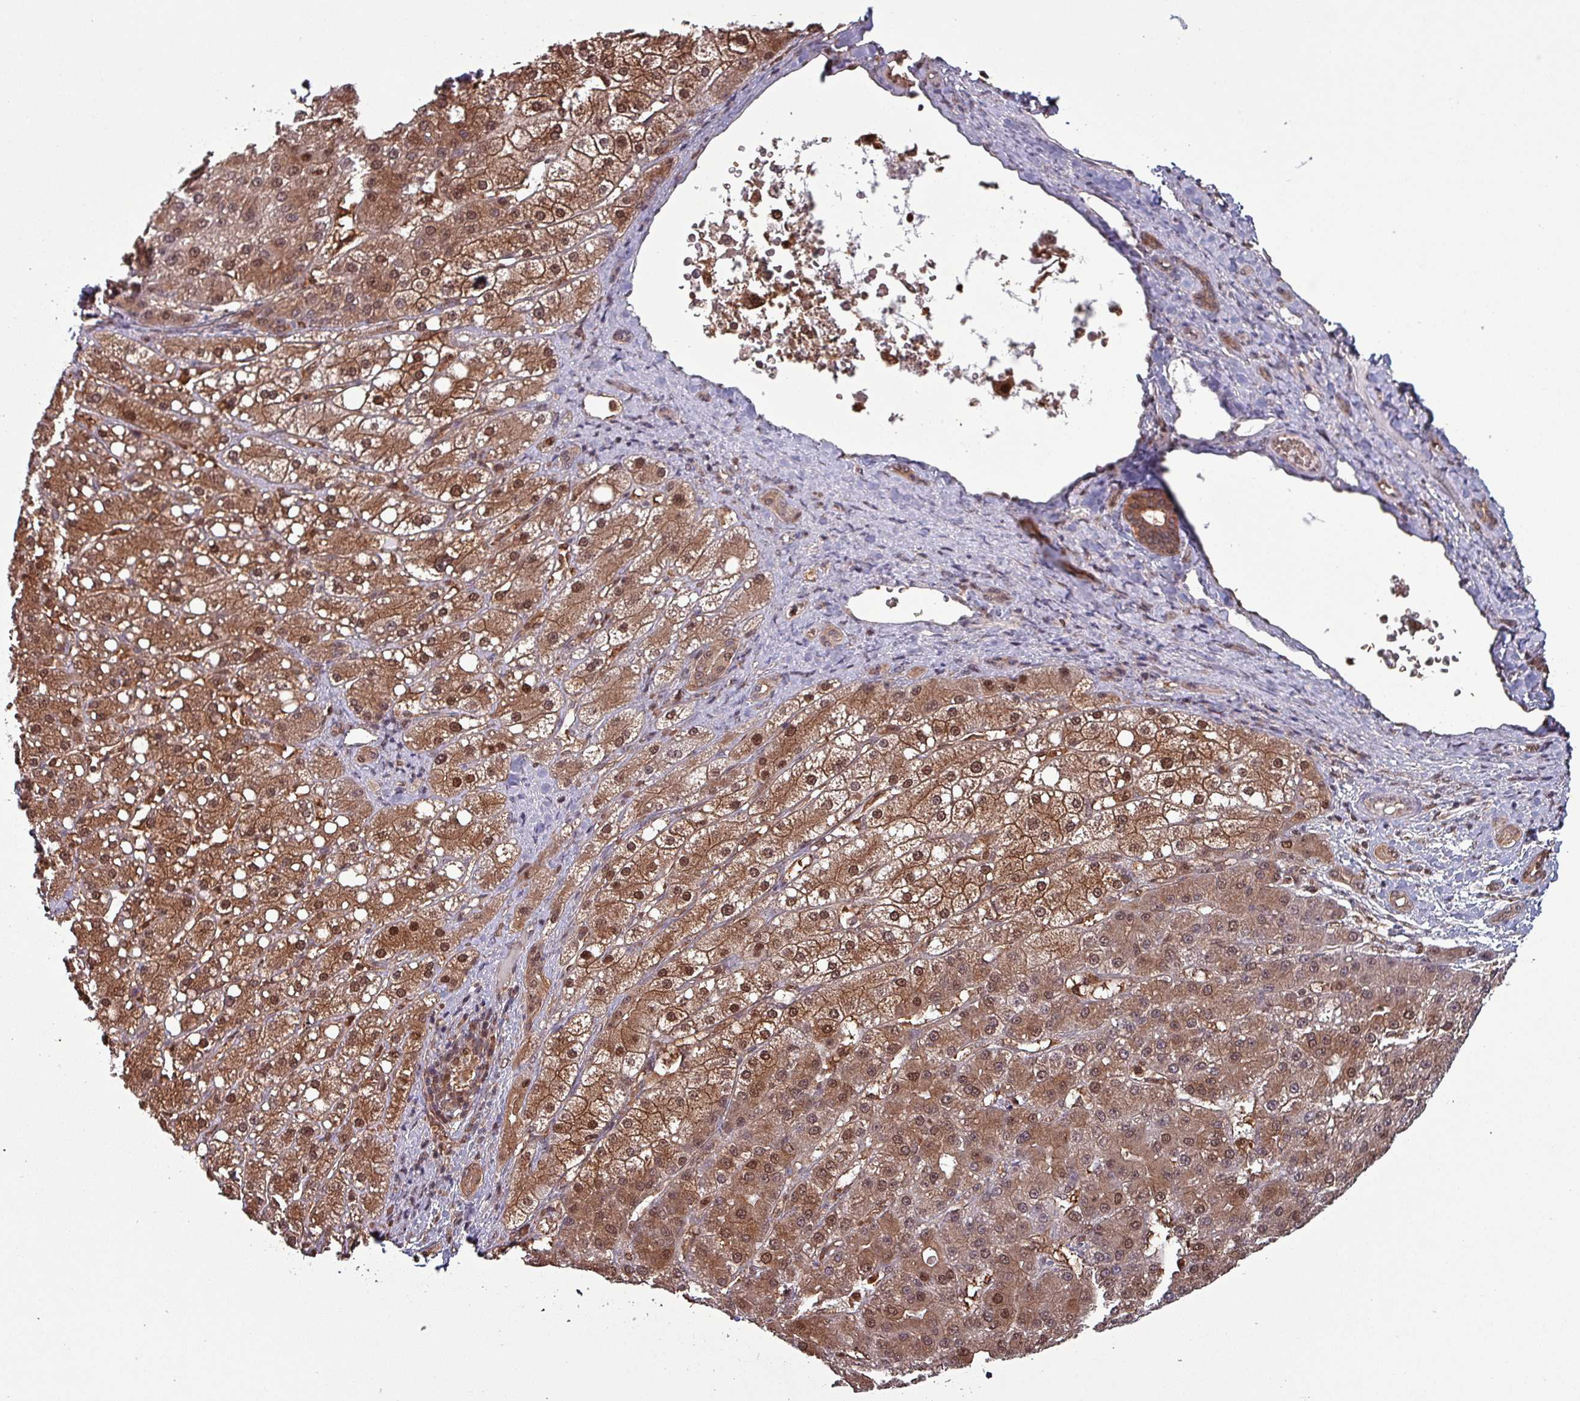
{"staining": {"intensity": "moderate", "quantity": ">75%", "location": "cytoplasmic/membranous,nuclear"}, "tissue": "liver cancer", "cell_type": "Tumor cells", "image_type": "cancer", "snomed": [{"axis": "morphology", "description": "Carcinoma, Hepatocellular, NOS"}, {"axis": "topography", "description": "Liver"}], "caption": "High-power microscopy captured an immunohistochemistry histopathology image of liver cancer, revealing moderate cytoplasmic/membranous and nuclear staining in approximately >75% of tumor cells. Nuclei are stained in blue.", "gene": "PSMB8", "patient": {"sex": "male", "age": 67}}